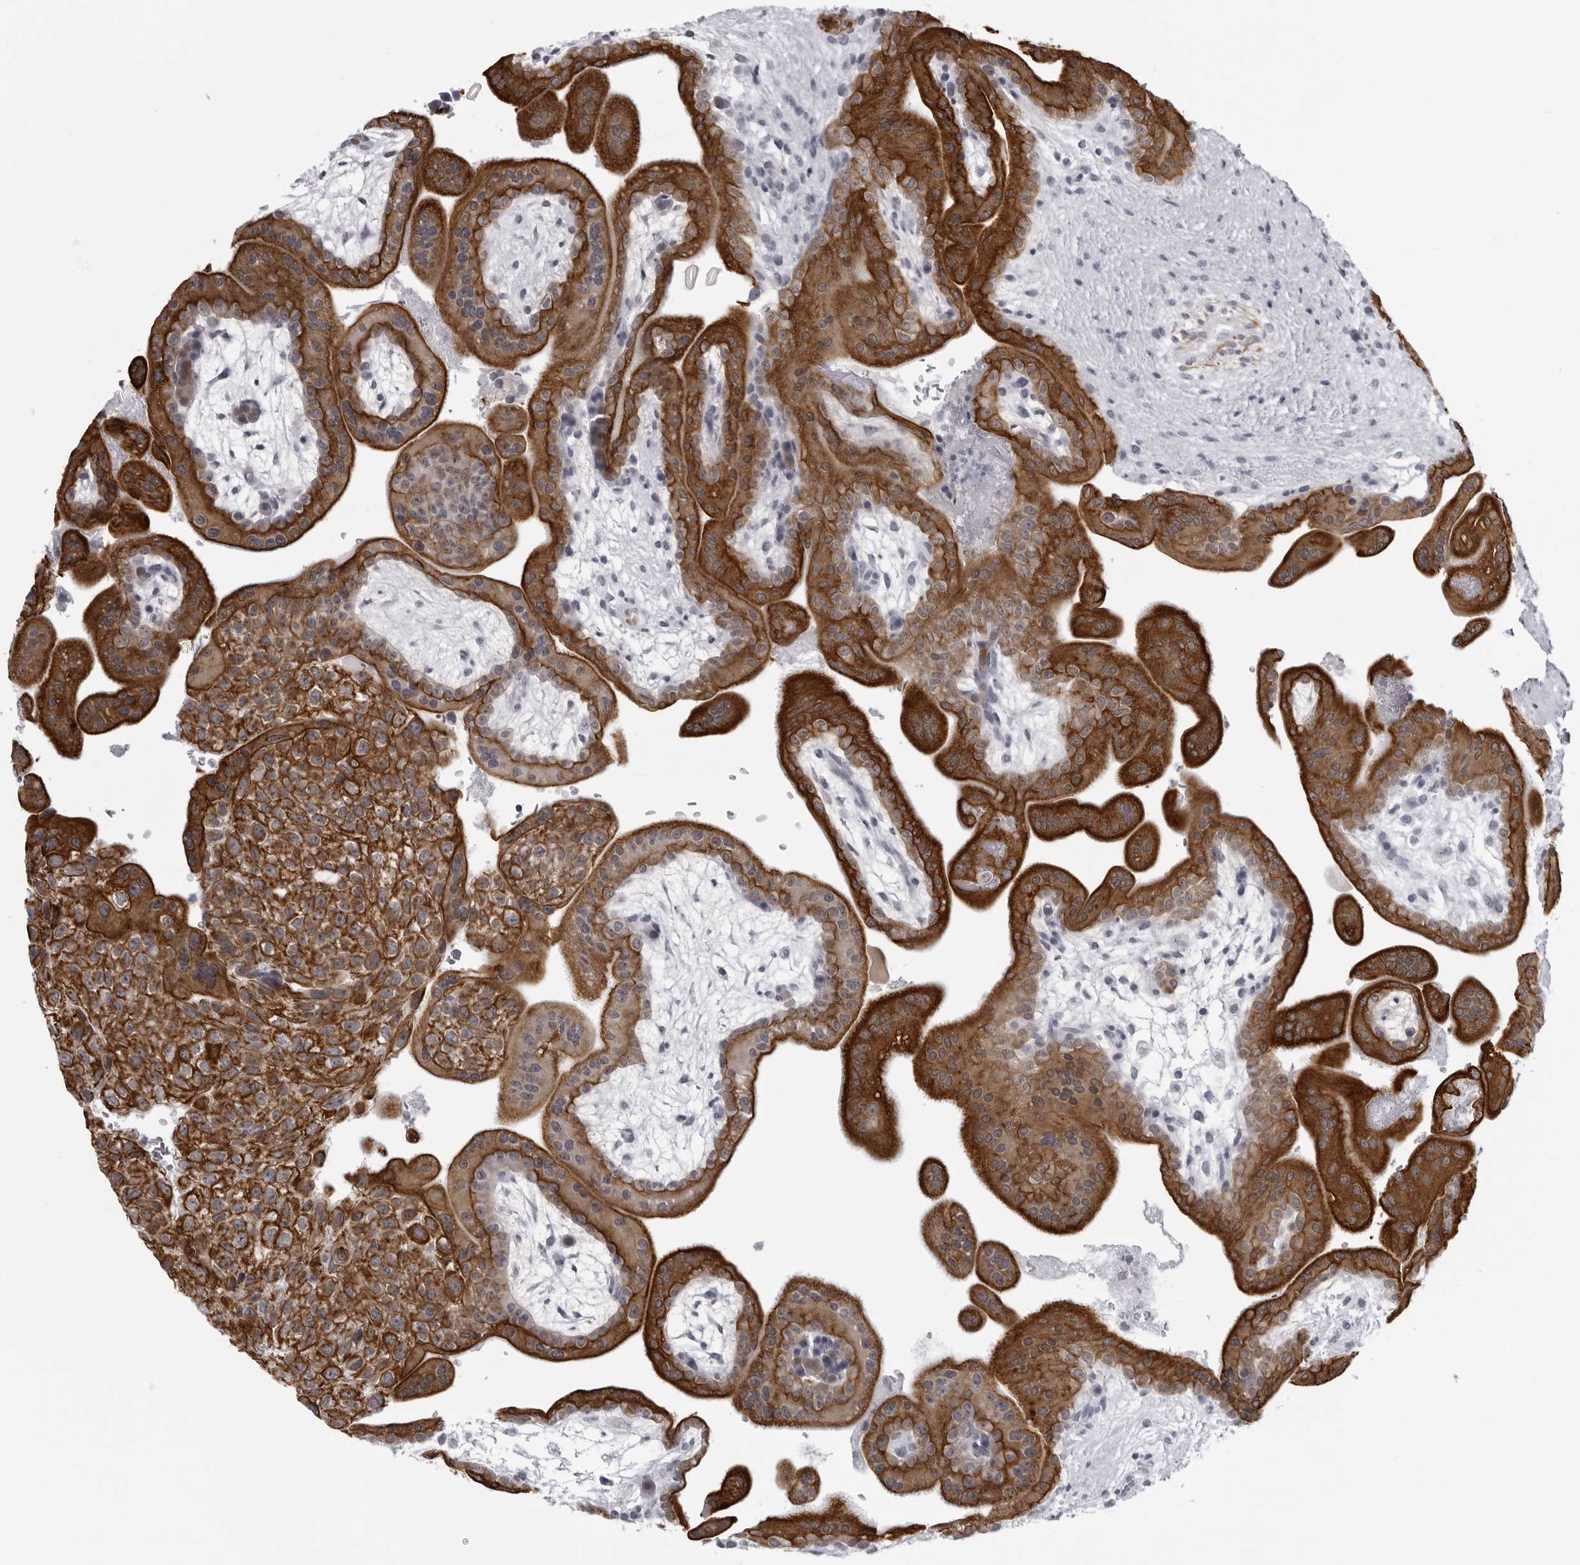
{"staining": {"intensity": "strong", "quantity": ">75%", "location": "cytoplasmic/membranous"}, "tissue": "placenta", "cell_type": "Decidual cells", "image_type": "normal", "snomed": [{"axis": "morphology", "description": "Normal tissue, NOS"}, {"axis": "topography", "description": "Placenta"}], "caption": "Placenta stained for a protein (brown) shows strong cytoplasmic/membranous positive positivity in about >75% of decidual cells.", "gene": "UROD", "patient": {"sex": "female", "age": 35}}